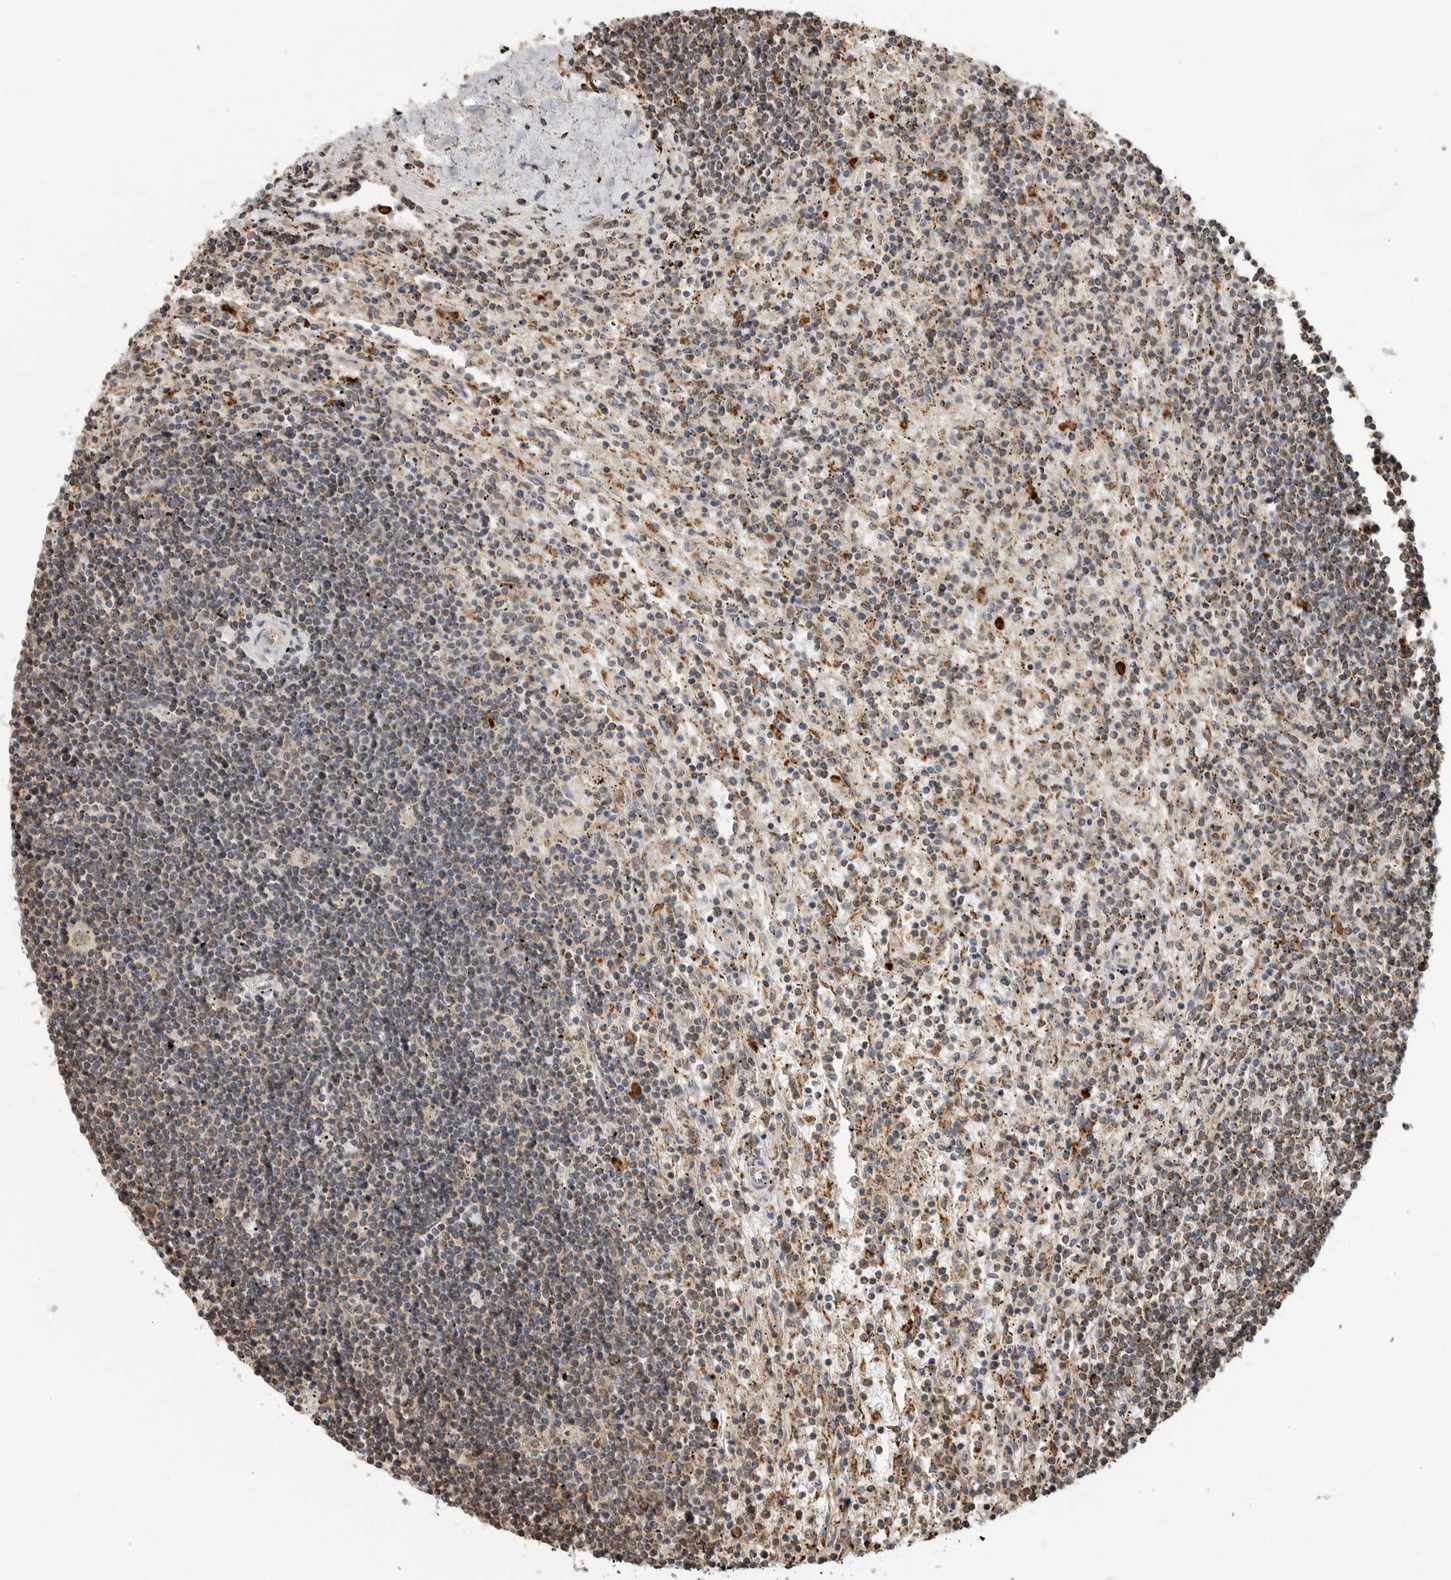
{"staining": {"intensity": "weak", "quantity": "25%-75%", "location": "cytoplasmic/membranous"}, "tissue": "lymphoma", "cell_type": "Tumor cells", "image_type": "cancer", "snomed": [{"axis": "morphology", "description": "Malignant lymphoma, non-Hodgkin's type, Low grade"}, {"axis": "topography", "description": "Spleen"}], "caption": "There is low levels of weak cytoplasmic/membranous positivity in tumor cells of malignant lymphoma, non-Hodgkin's type (low-grade), as demonstrated by immunohistochemical staining (brown color).", "gene": "GCNT2", "patient": {"sex": "male", "age": 76}}